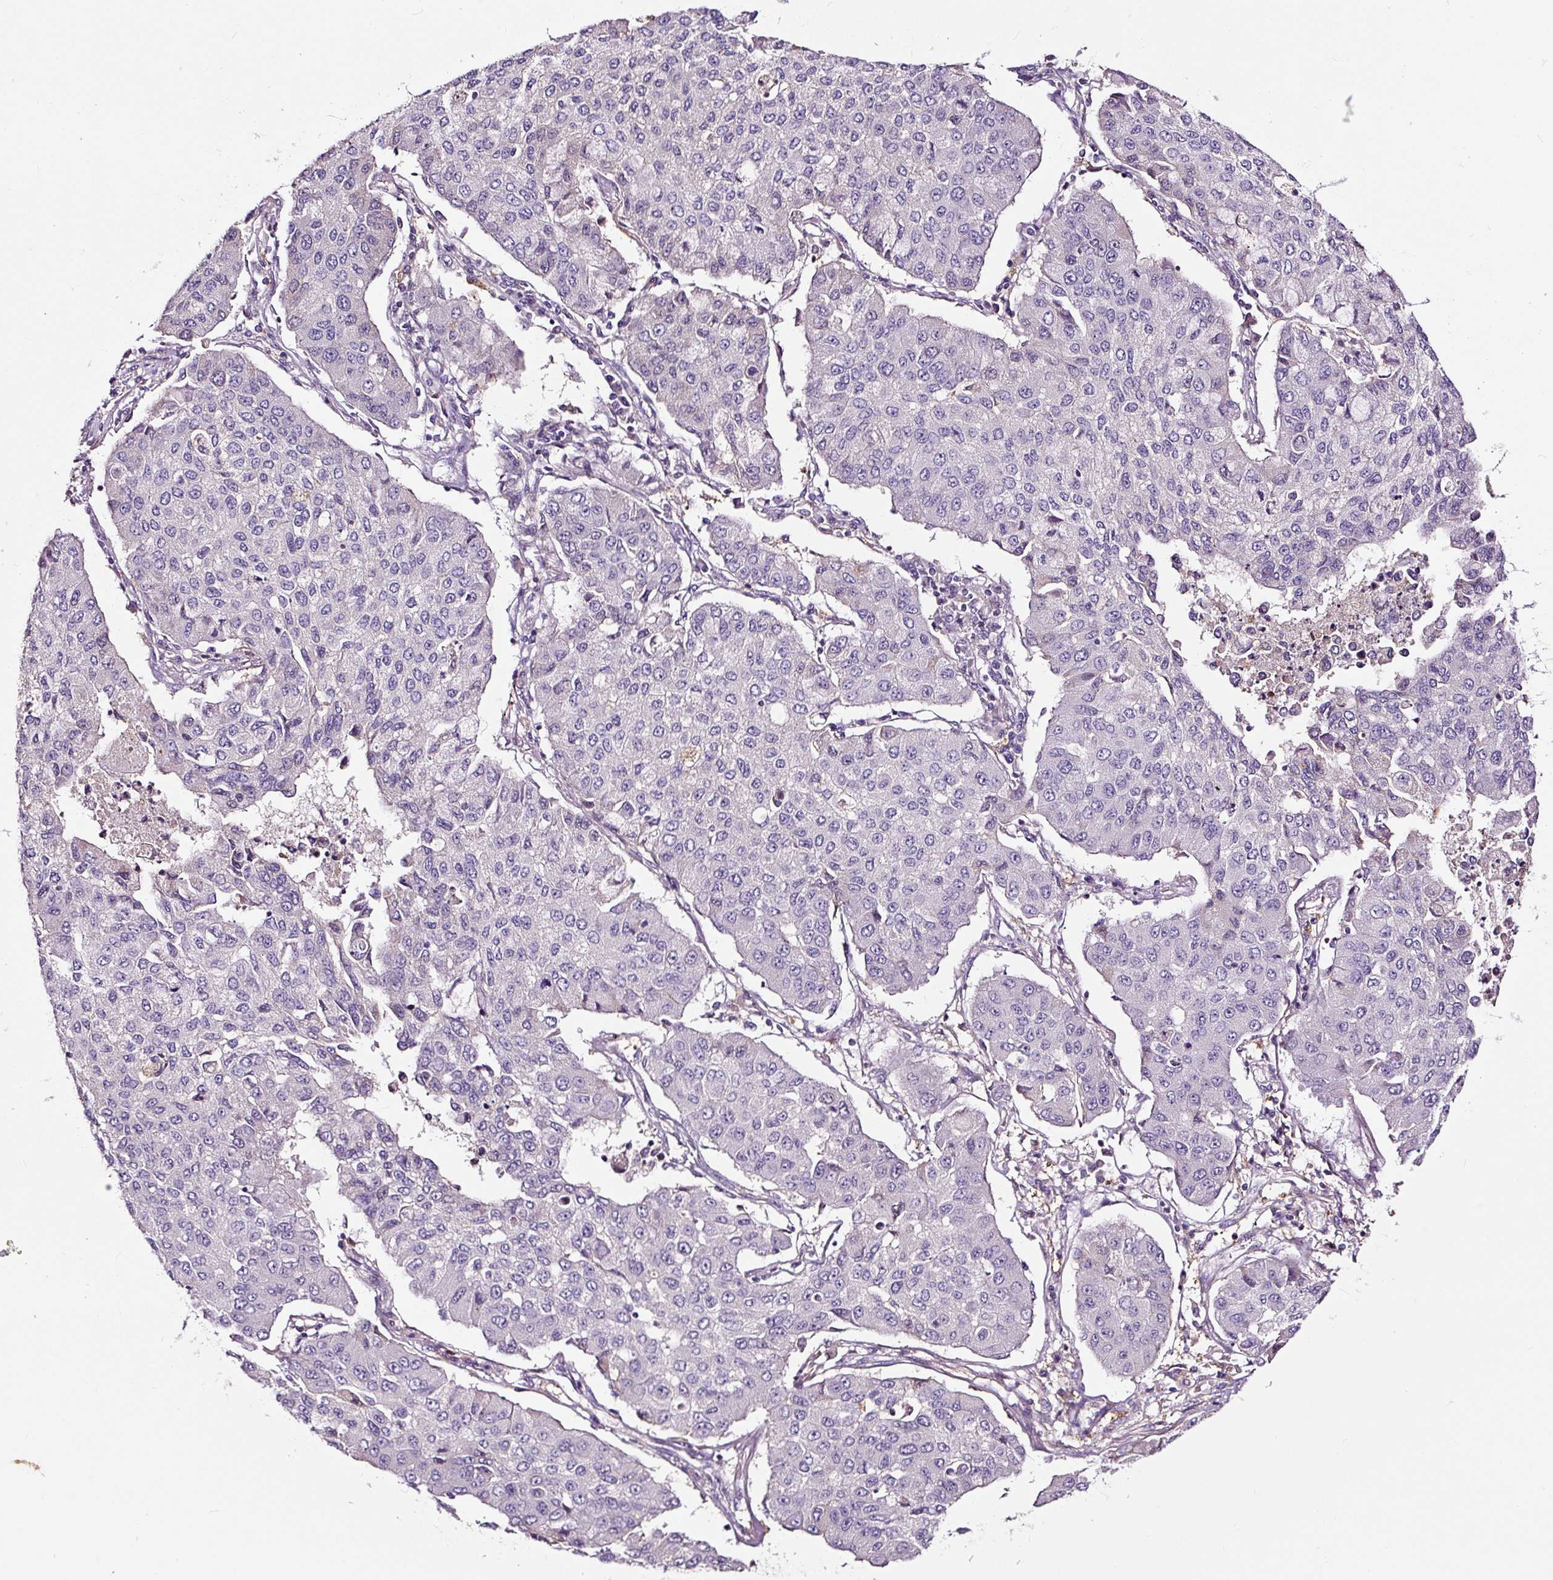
{"staining": {"intensity": "negative", "quantity": "none", "location": "none"}, "tissue": "lung cancer", "cell_type": "Tumor cells", "image_type": "cancer", "snomed": [{"axis": "morphology", "description": "Squamous cell carcinoma, NOS"}, {"axis": "topography", "description": "Lung"}], "caption": "A photomicrograph of human lung cancer (squamous cell carcinoma) is negative for staining in tumor cells. (DAB IHC, high magnification).", "gene": "LRRC24", "patient": {"sex": "male", "age": 74}}